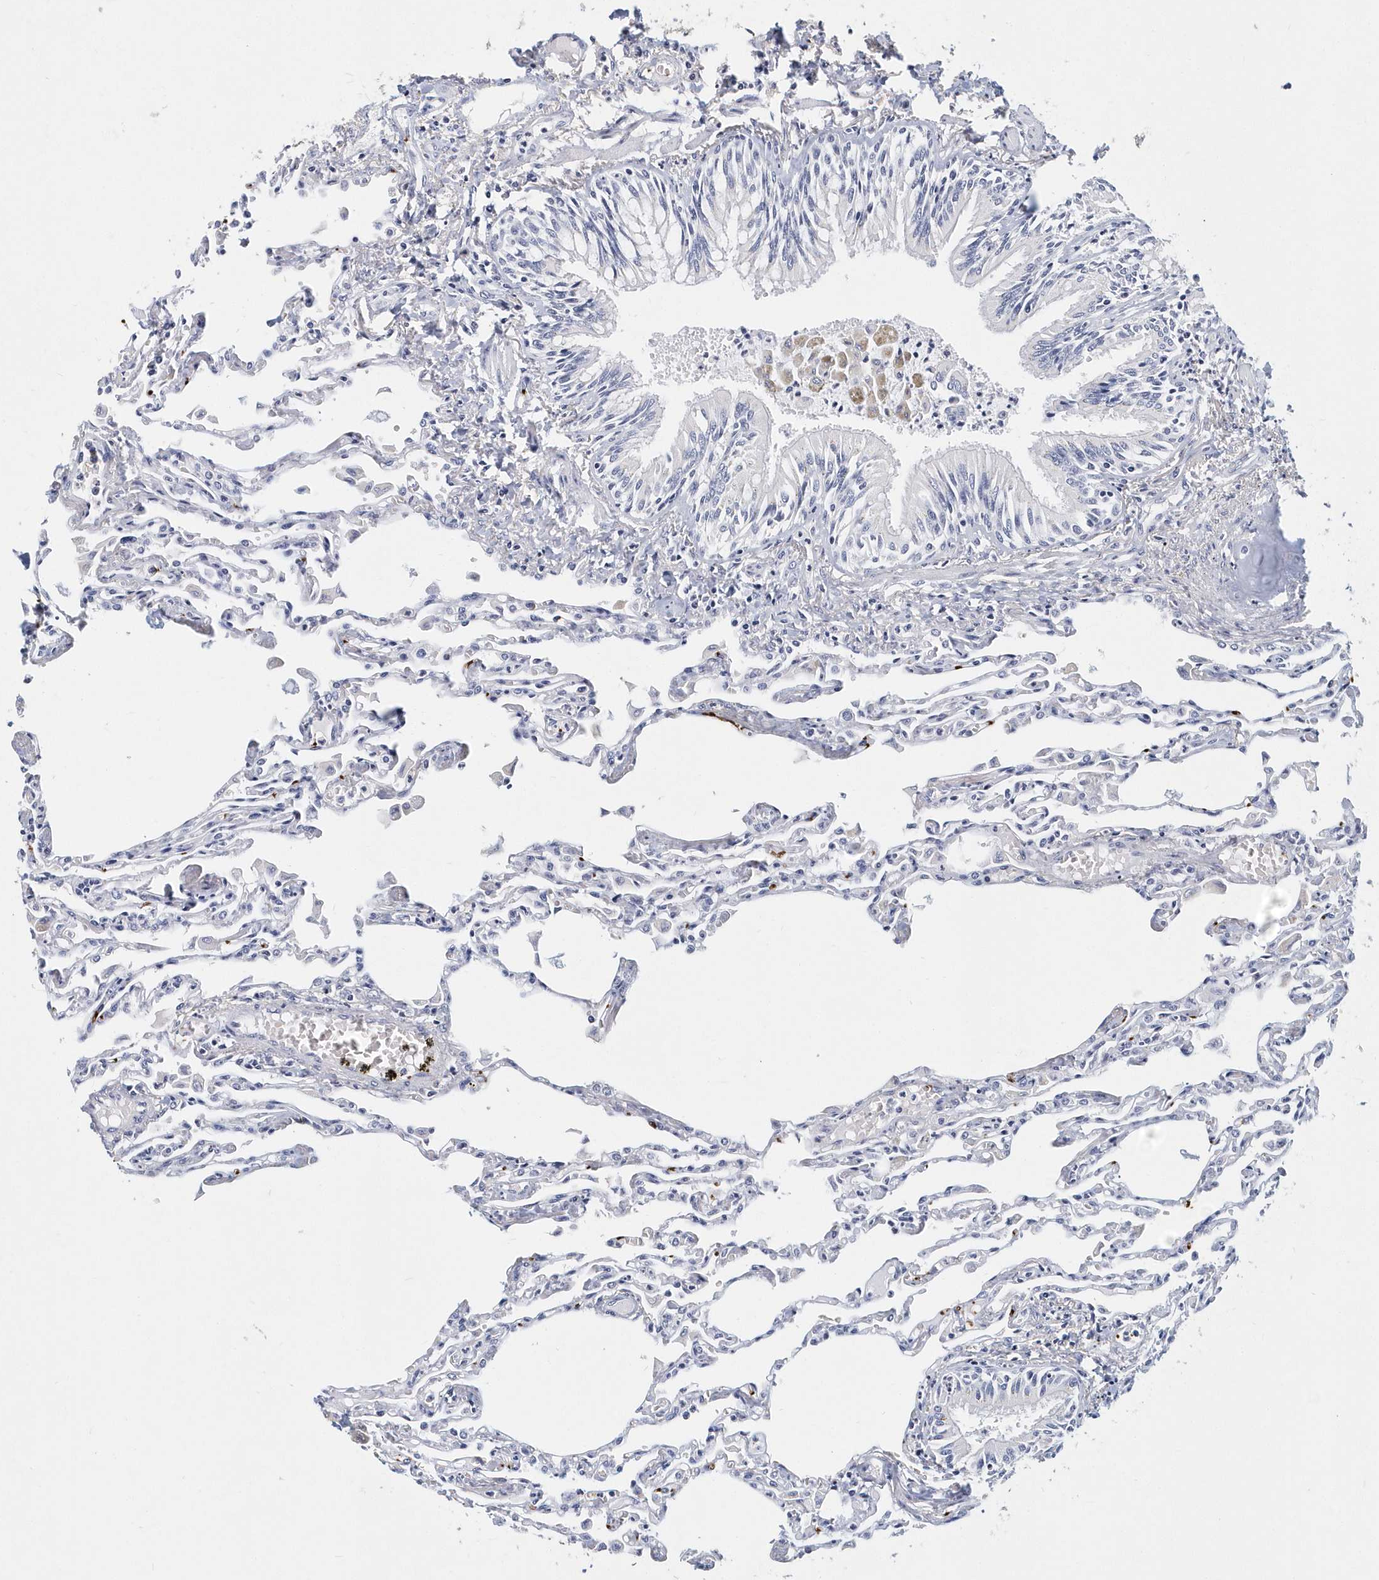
{"staining": {"intensity": "negative", "quantity": "none", "location": "none"}, "tissue": "lung", "cell_type": "Alveolar cells", "image_type": "normal", "snomed": [{"axis": "morphology", "description": "Normal tissue, NOS"}, {"axis": "topography", "description": "Bronchus"}, {"axis": "topography", "description": "Lung"}], "caption": "Histopathology image shows no significant protein staining in alveolar cells of unremarkable lung.", "gene": "ITGA2B", "patient": {"sex": "female", "age": 49}}